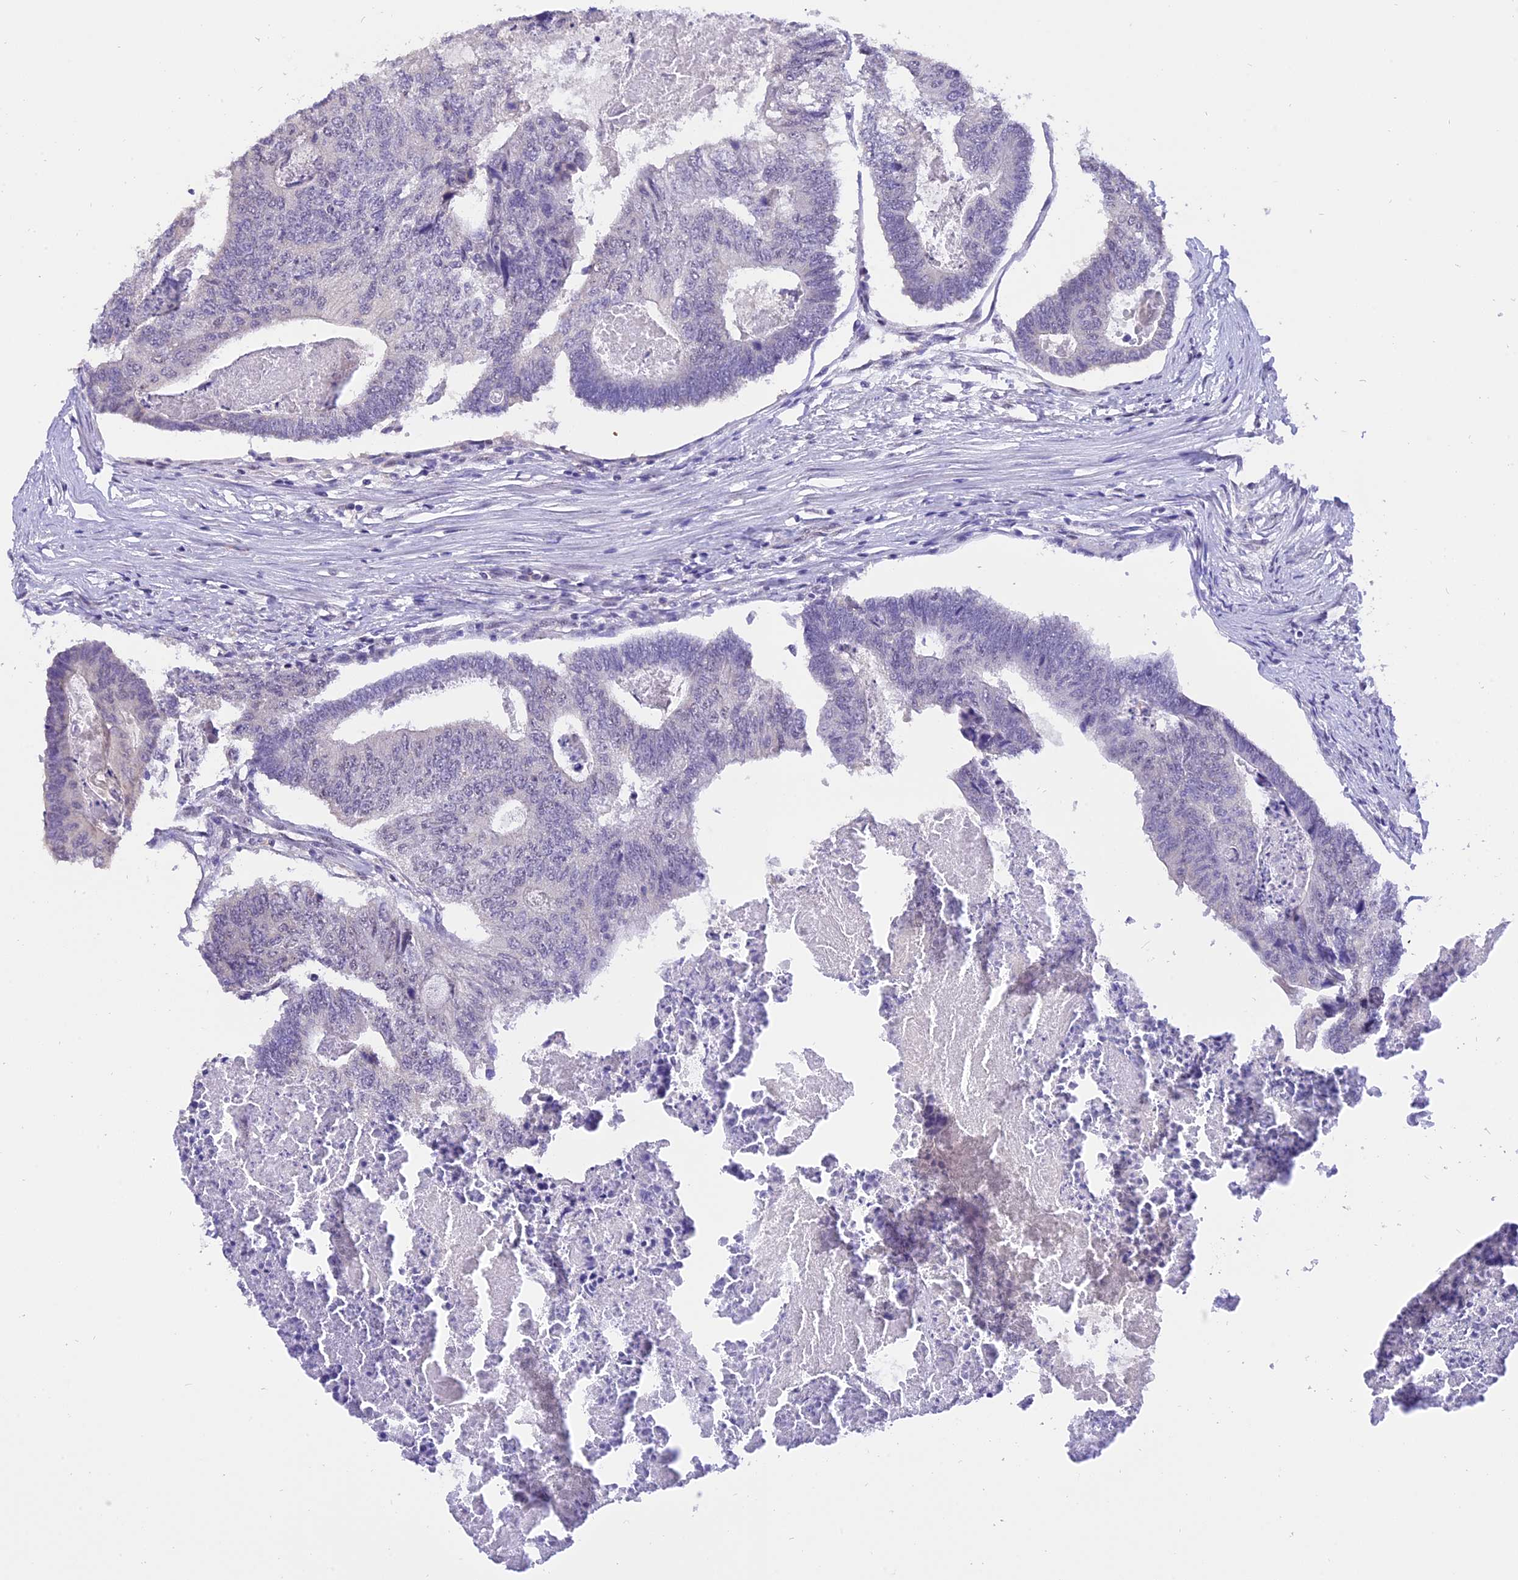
{"staining": {"intensity": "negative", "quantity": "none", "location": "none"}, "tissue": "colorectal cancer", "cell_type": "Tumor cells", "image_type": "cancer", "snomed": [{"axis": "morphology", "description": "Adenocarcinoma, NOS"}, {"axis": "topography", "description": "Colon"}], "caption": "Immunohistochemistry (IHC) of adenocarcinoma (colorectal) reveals no positivity in tumor cells. (IHC, brightfield microscopy, high magnification).", "gene": "AHSP", "patient": {"sex": "female", "age": 67}}